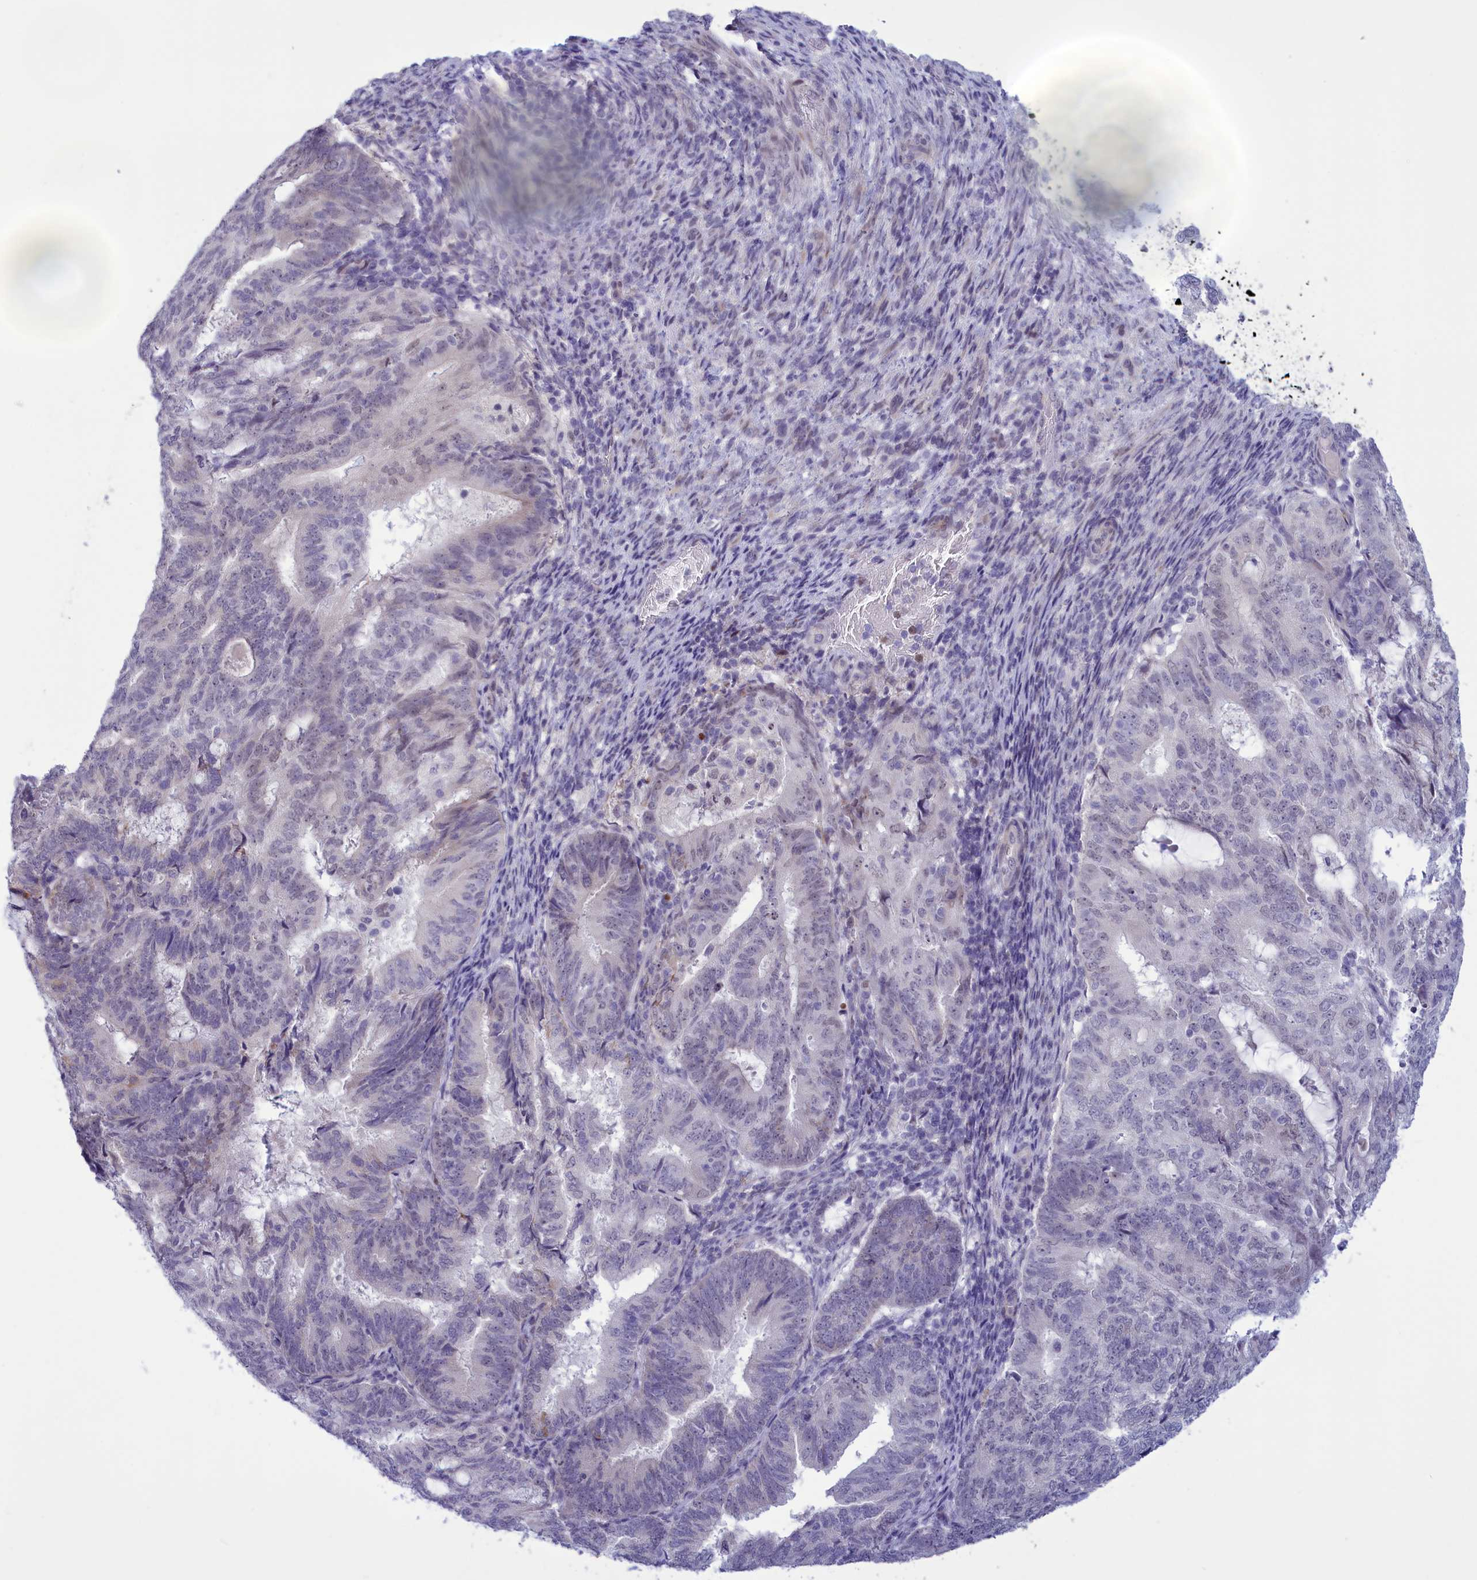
{"staining": {"intensity": "weak", "quantity": "<25%", "location": "nuclear"}, "tissue": "endometrial cancer", "cell_type": "Tumor cells", "image_type": "cancer", "snomed": [{"axis": "morphology", "description": "Adenocarcinoma, NOS"}, {"axis": "topography", "description": "Endometrium"}], "caption": "Adenocarcinoma (endometrial) was stained to show a protein in brown. There is no significant expression in tumor cells.", "gene": "ELOA2", "patient": {"sex": "female", "age": 70}}